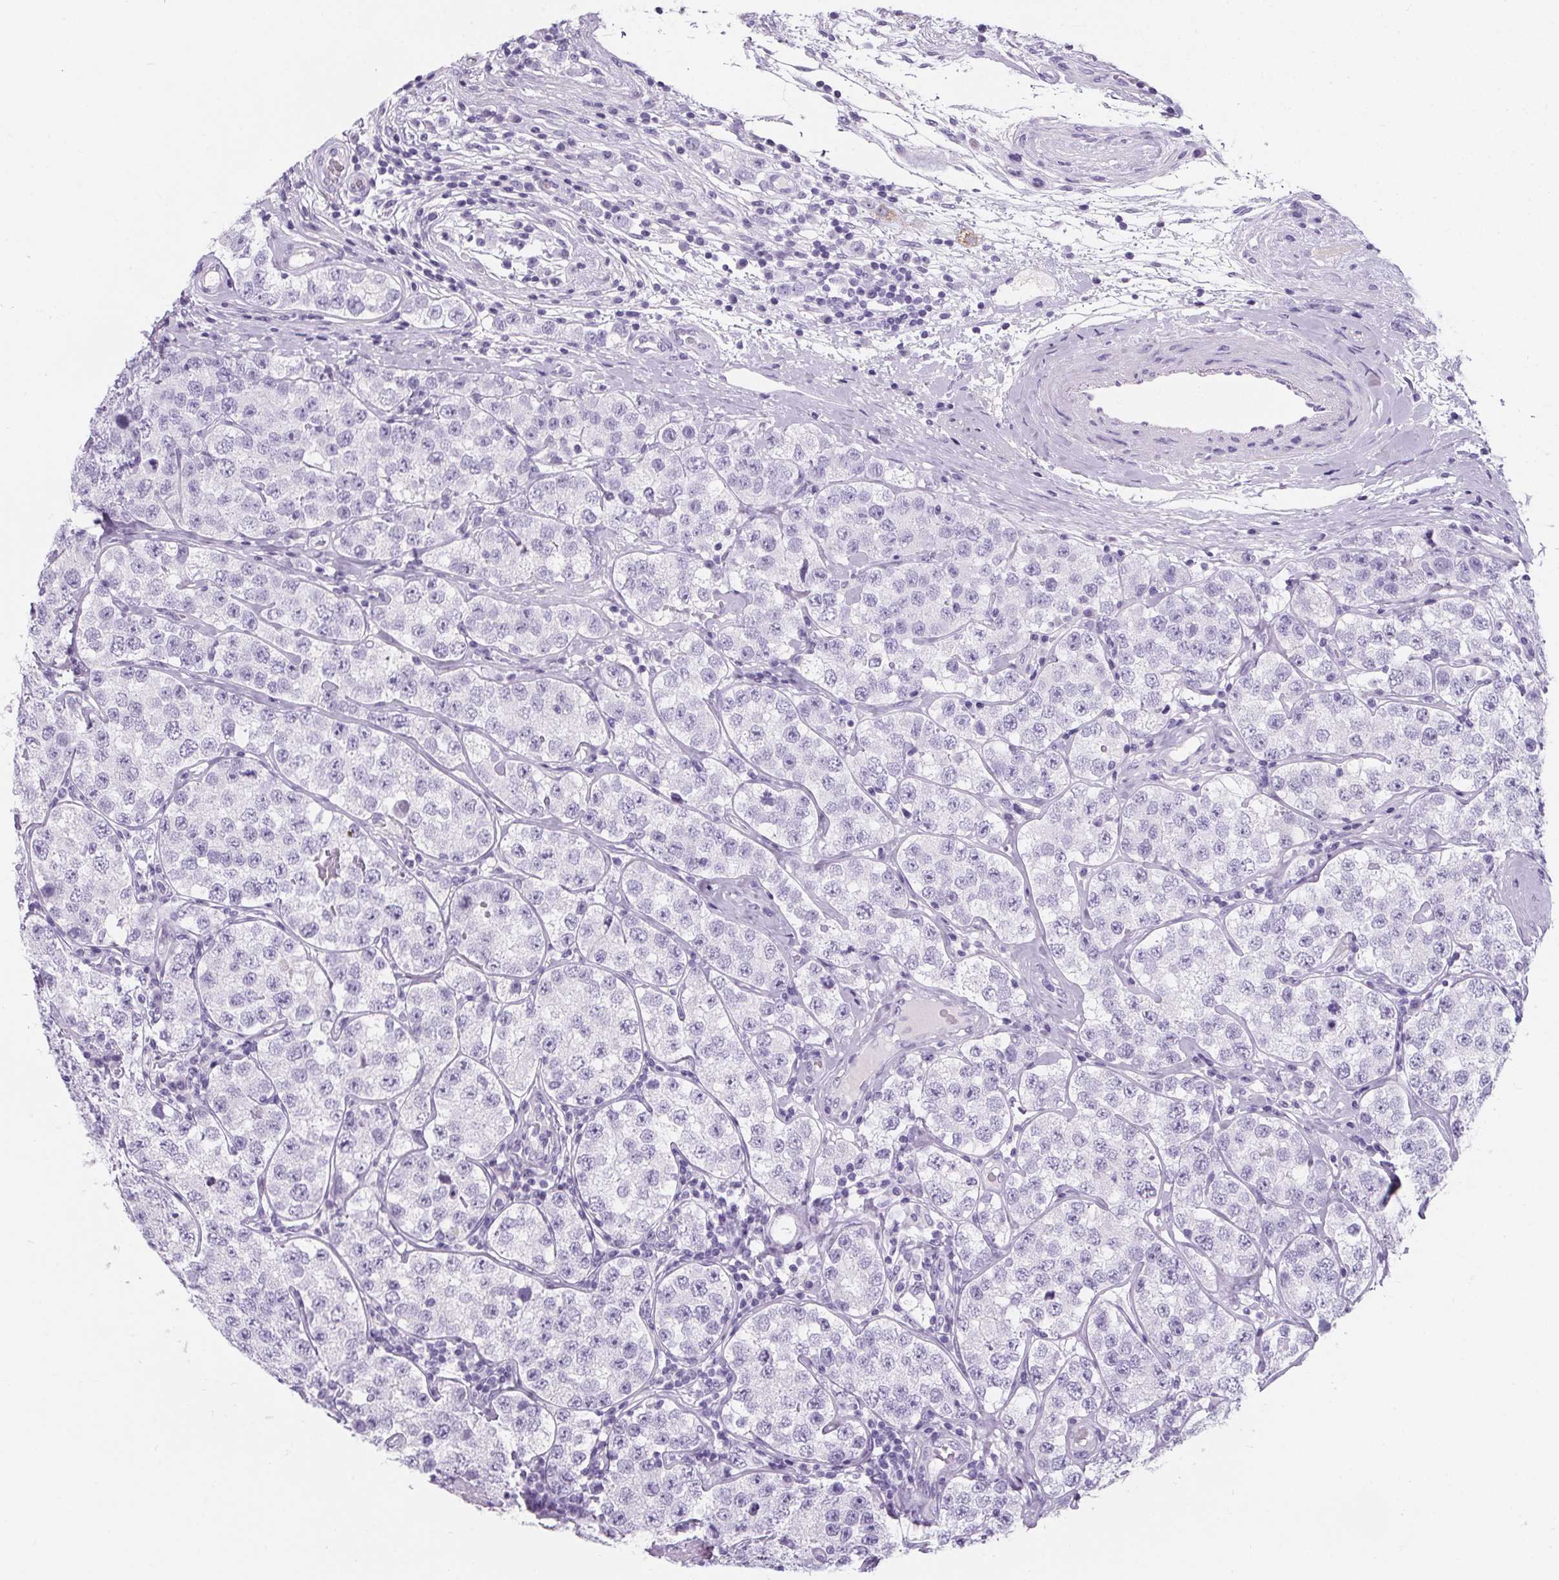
{"staining": {"intensity": "negative", "quantity": "none", "location": "none"}, "tissue": "testis cancer", "cell_type": "Tumor cells", "image_type": "cancer", "snomed": [{"axis": "morphology", "description": "Seminoma, NOS"}, {"axis": "topography", "description": "Testis"}], "caption": "Histopathology image shows no protein staining in tumor cells of seminoma (testis) tissue.", "gene": "ADRB1", "patient": {"sex": "male", "age": 34}}